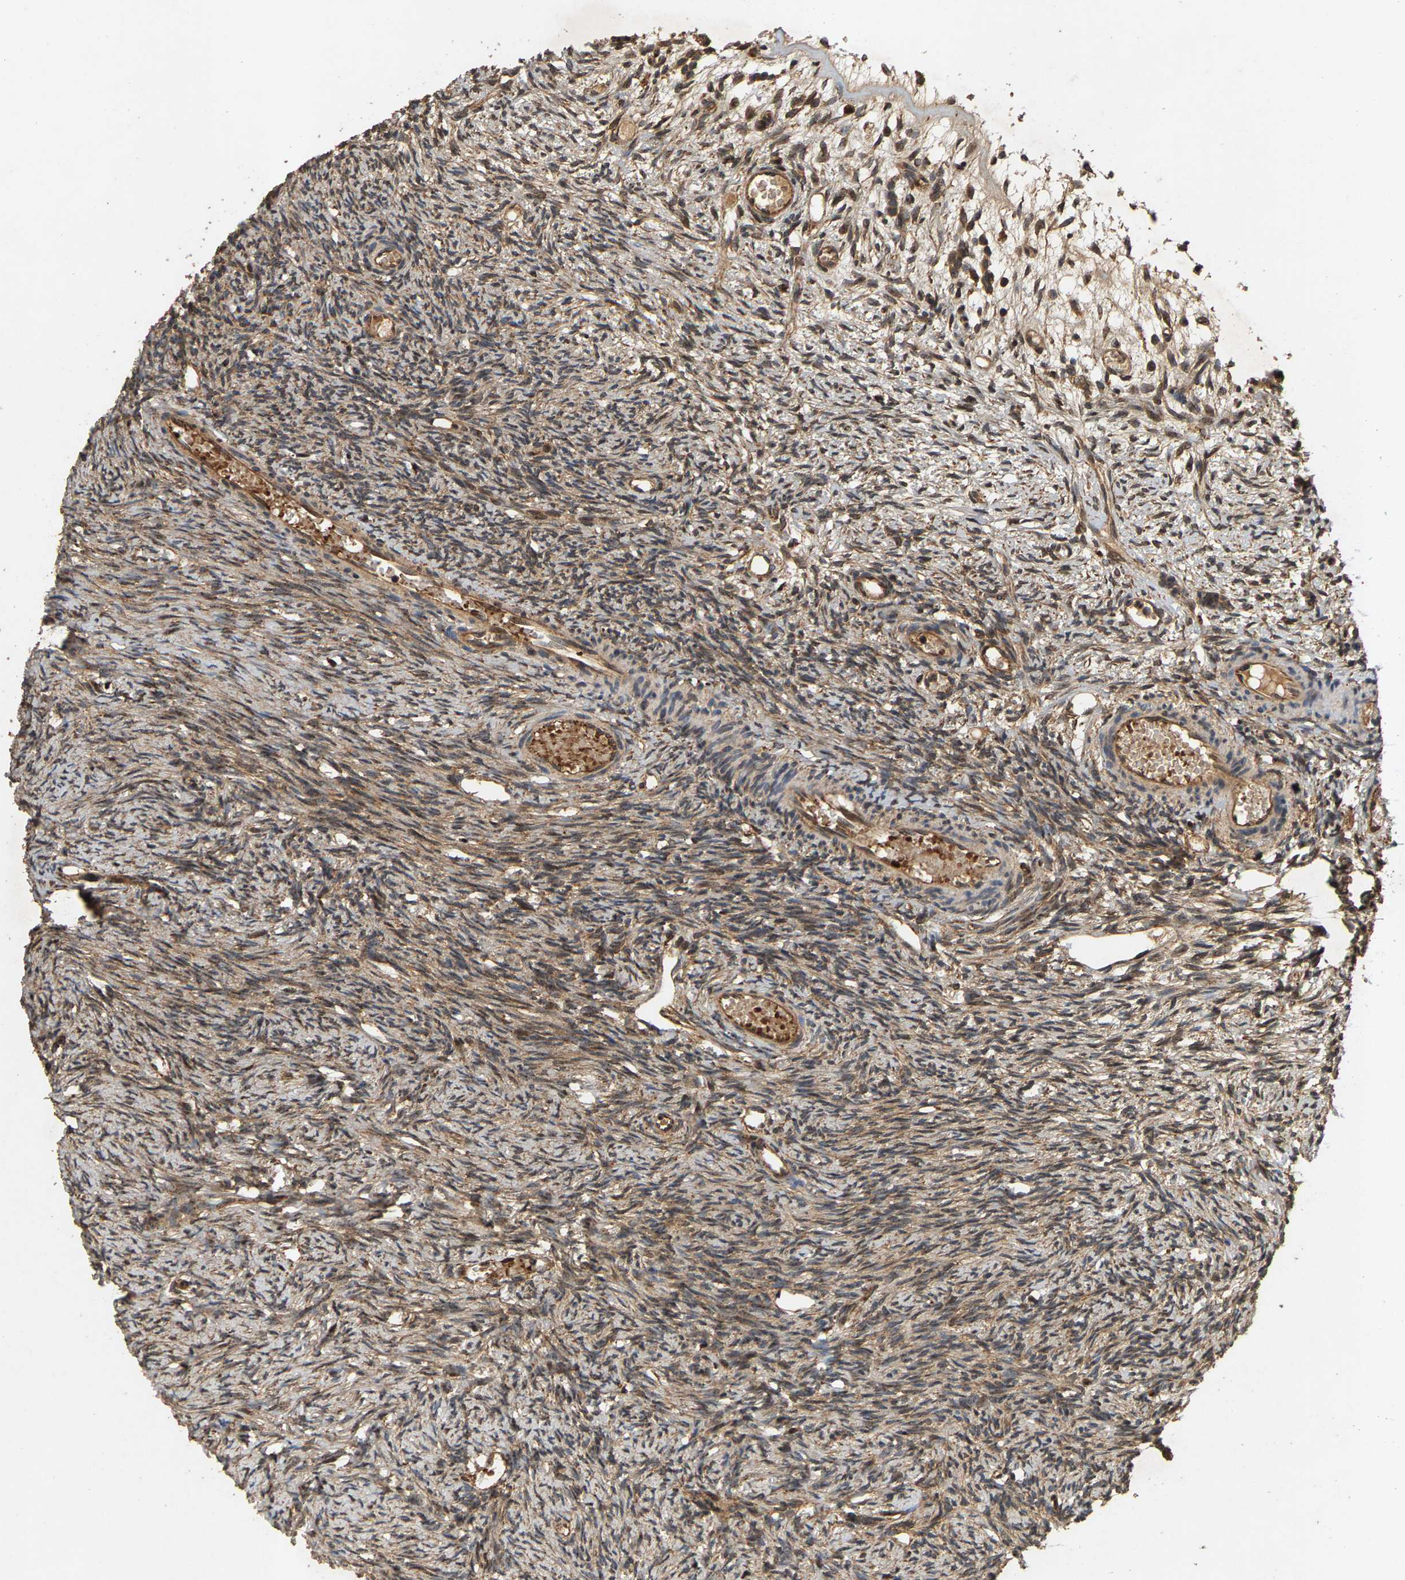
{"staining": {"intensity": "weak", "quantity": ">75%", "location": "cytoplasmic/membranous"}, "tissue": "ovary", "cell_type": "Ovarian stroma cells", "image_type": "normal", "snomed": [{"axis": "morphology", "description": "Normal tissue, NOS"}, {"axis": "topography", "description": "Ovary"}], "caption": "Protein analysis of benign ovary shows weak cytoplasmic/membranous staining in about >75% of ovarian stroma cells. The protein is stained brown, and the nuclei are stained in blue (DAB IHC with brightfield microscopy, high magnification).", "gene": "CIDEC", "patient": {"sex": "female", "age": 33}}